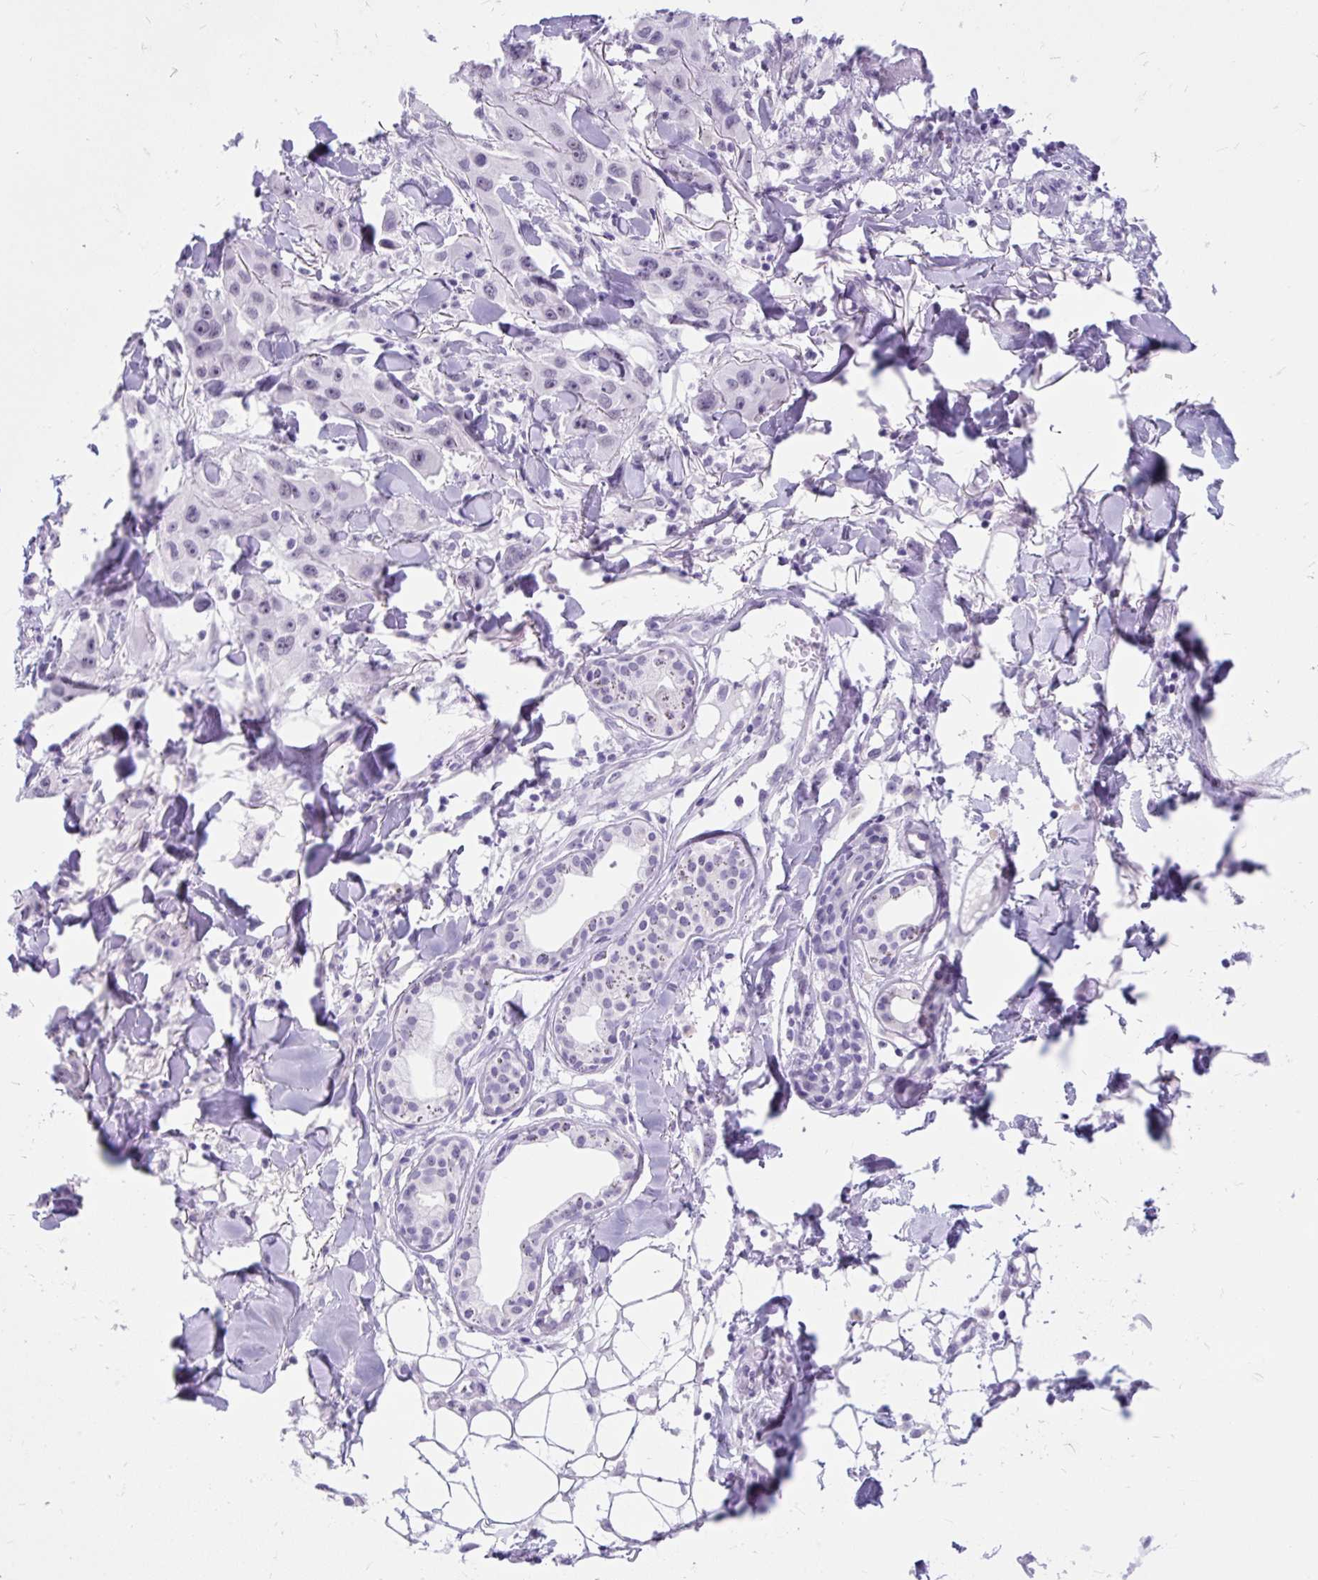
{"staining": {"intensity": "negative", "quantity": "none", "location": "none"}, "tissue": "skin cancer", "cell_type": "Tumor cells", "image_type": "cancer", "snomed": [{"axis": "morphology", "description": "Squamous cell carcinoma, NOS"}, {"axis": "topography", "description": "Skin"}], "caption": "Histopathology image shows no significant protein positivity in tumor cells of squamous cell carcinoma (skin).", "gene": "SCGB1A1", "patient": {"sex": "male", "age": 63}}